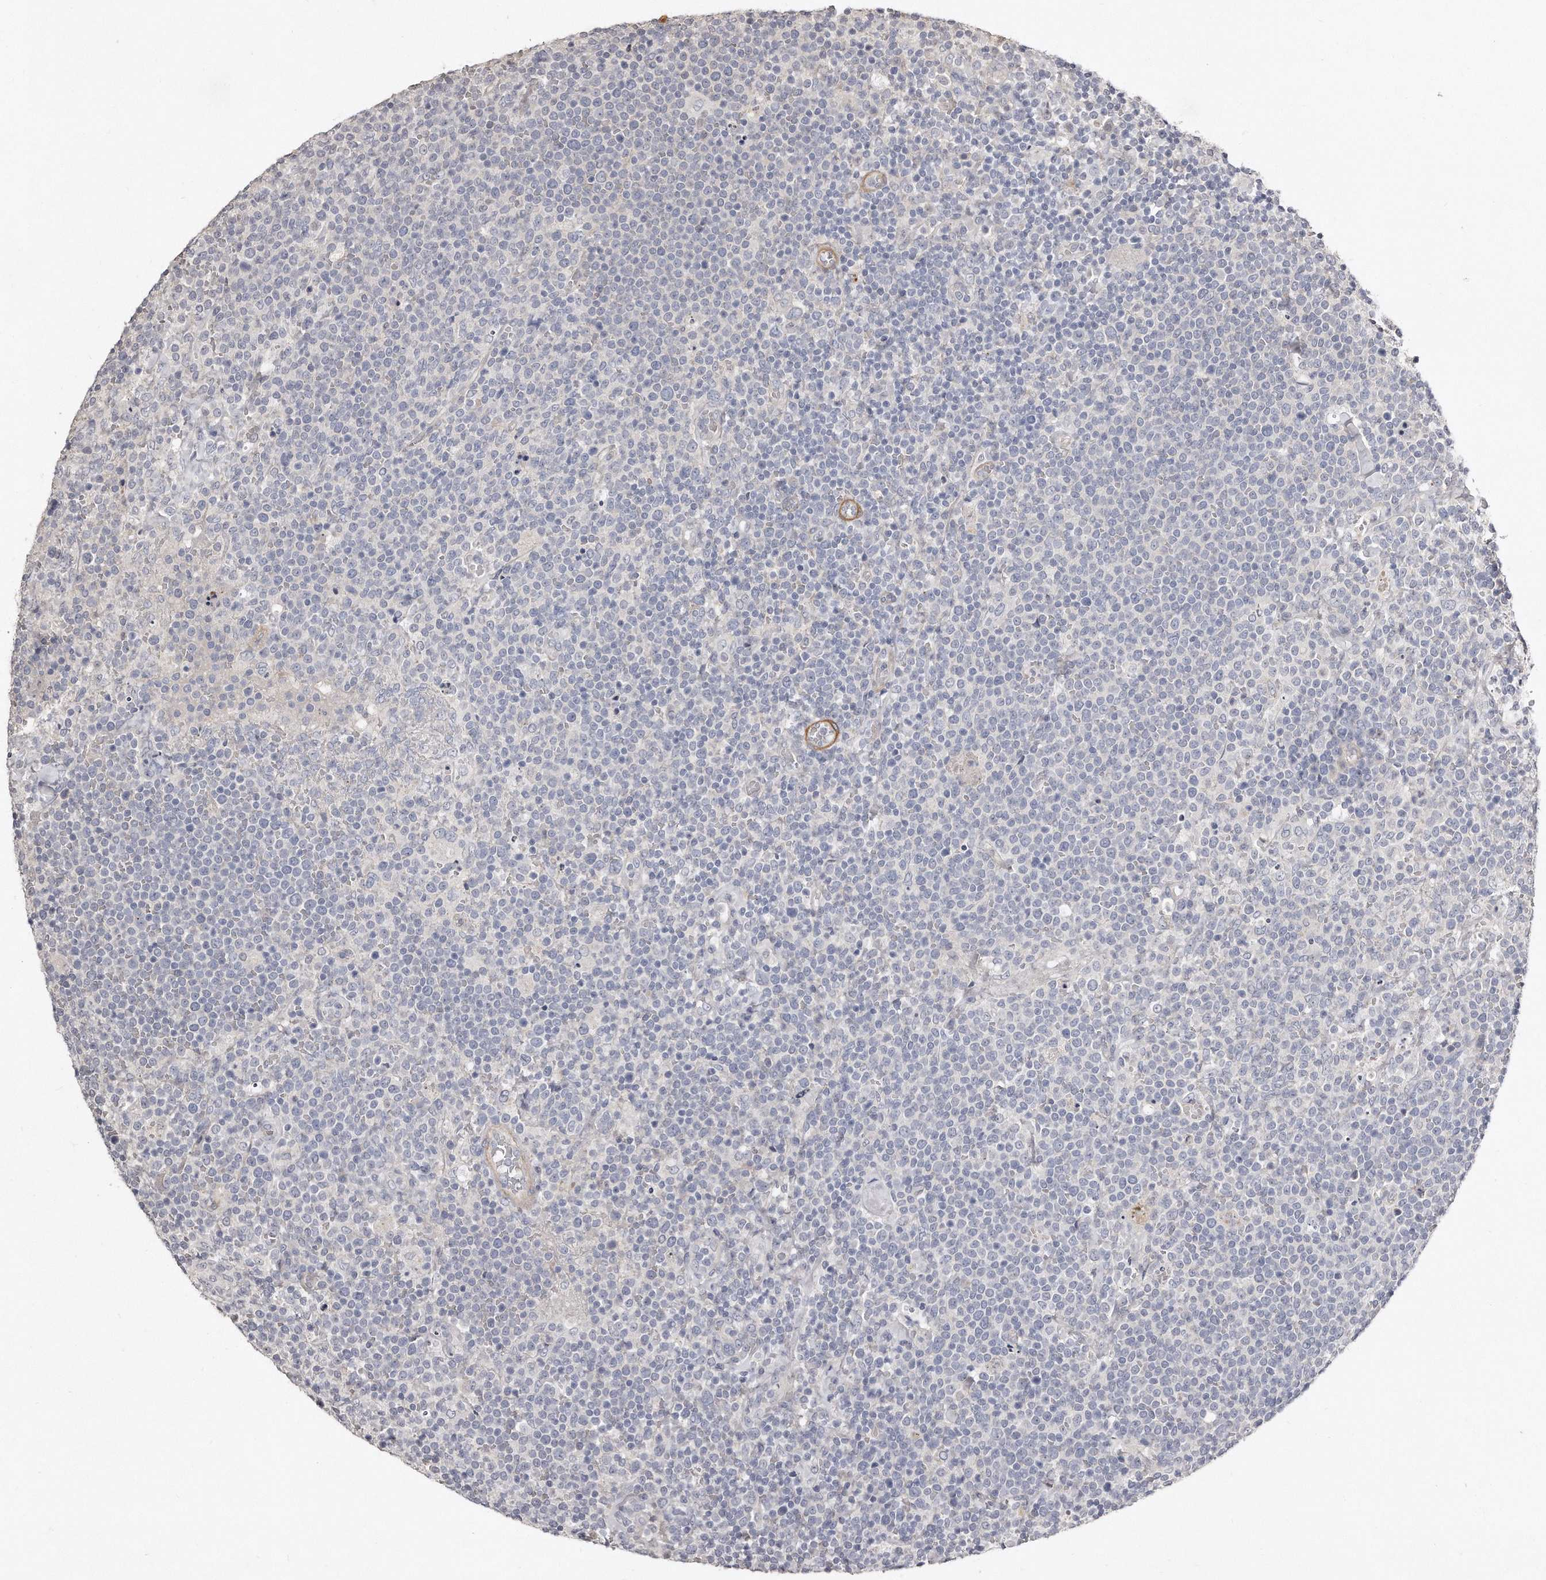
{"staining": {"intensity": "negative", "quantity": "none", "location": "none"}, "tissue": "lymphoma", "cell_type": "Tumor cells", "image_type": "cancer", "snomed": [{"axis": "morphology", "description": "Malignant lymphoma, non-Hodgkin's type, High grade"}, {"axis": "topography", "description": "Lymph node"}], "caption": "The histopathology image displays no significant expression in tumor cells of high-grade malignant lymphoma, non-Hodgkin's type.", "gene": "LMOD1", "patient": {"sex": "male", "age": 61}}